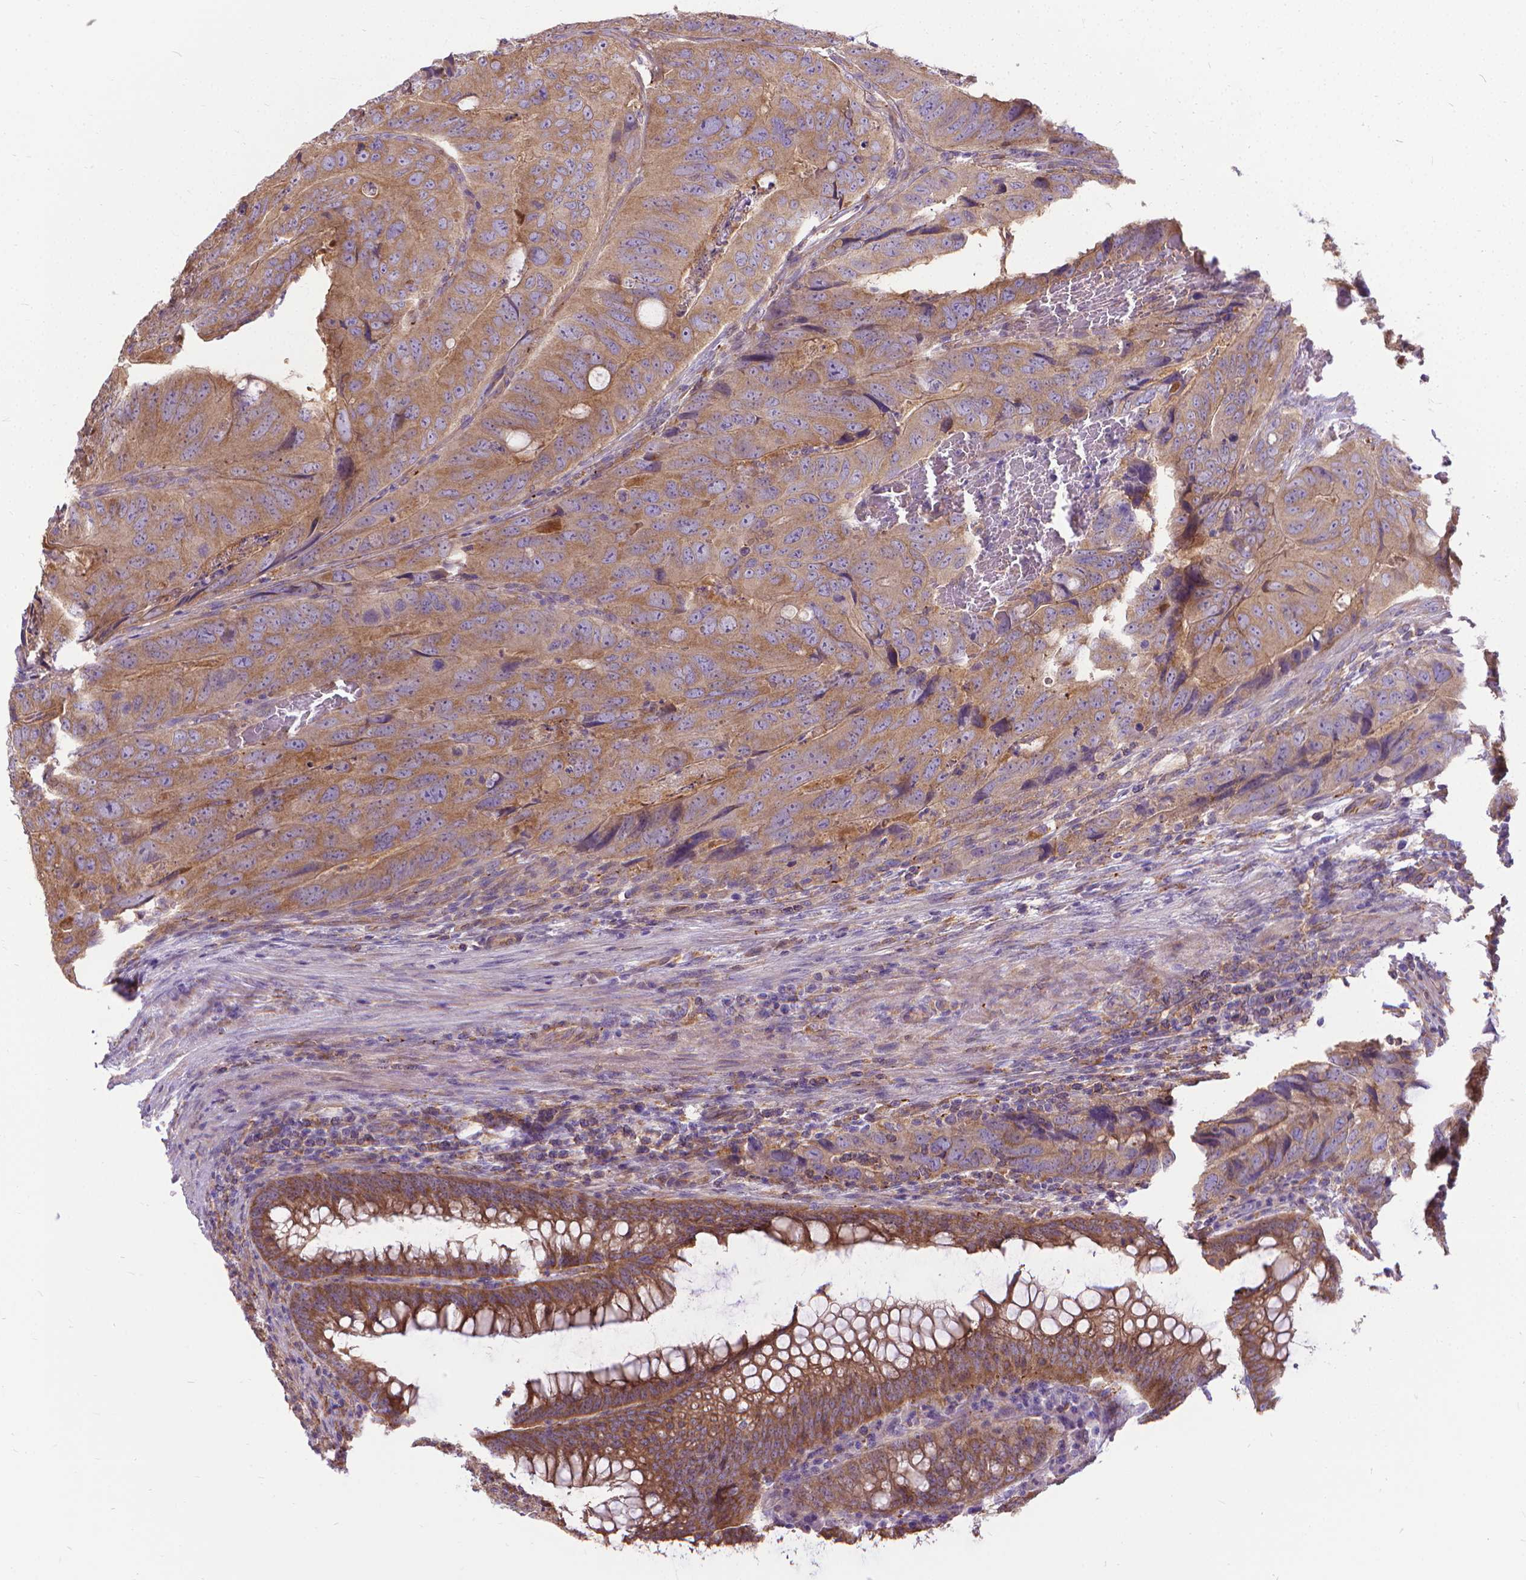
{"staining": {"intensity": "moderate", "quantity": ">75%", "location": "cytoplasmic/membranous"}, "tissue": "colorectal cancer", "cell_type": "Tumor cells", "image_type": "cancer", "snomed": [{"axis": "morphology", "description": "Adenocarcinoma, NOS"}, {"axis": "topography", "description": "Colon"}], "caption": "Colorectal adenocarcinoma stained for a protein (brown) reveals moderate cytoplasmic/membranous positive positivity in about >75% of tumor cells.", "gene": "CFAP299", "patient": {"sex": "male", "age": 79}}